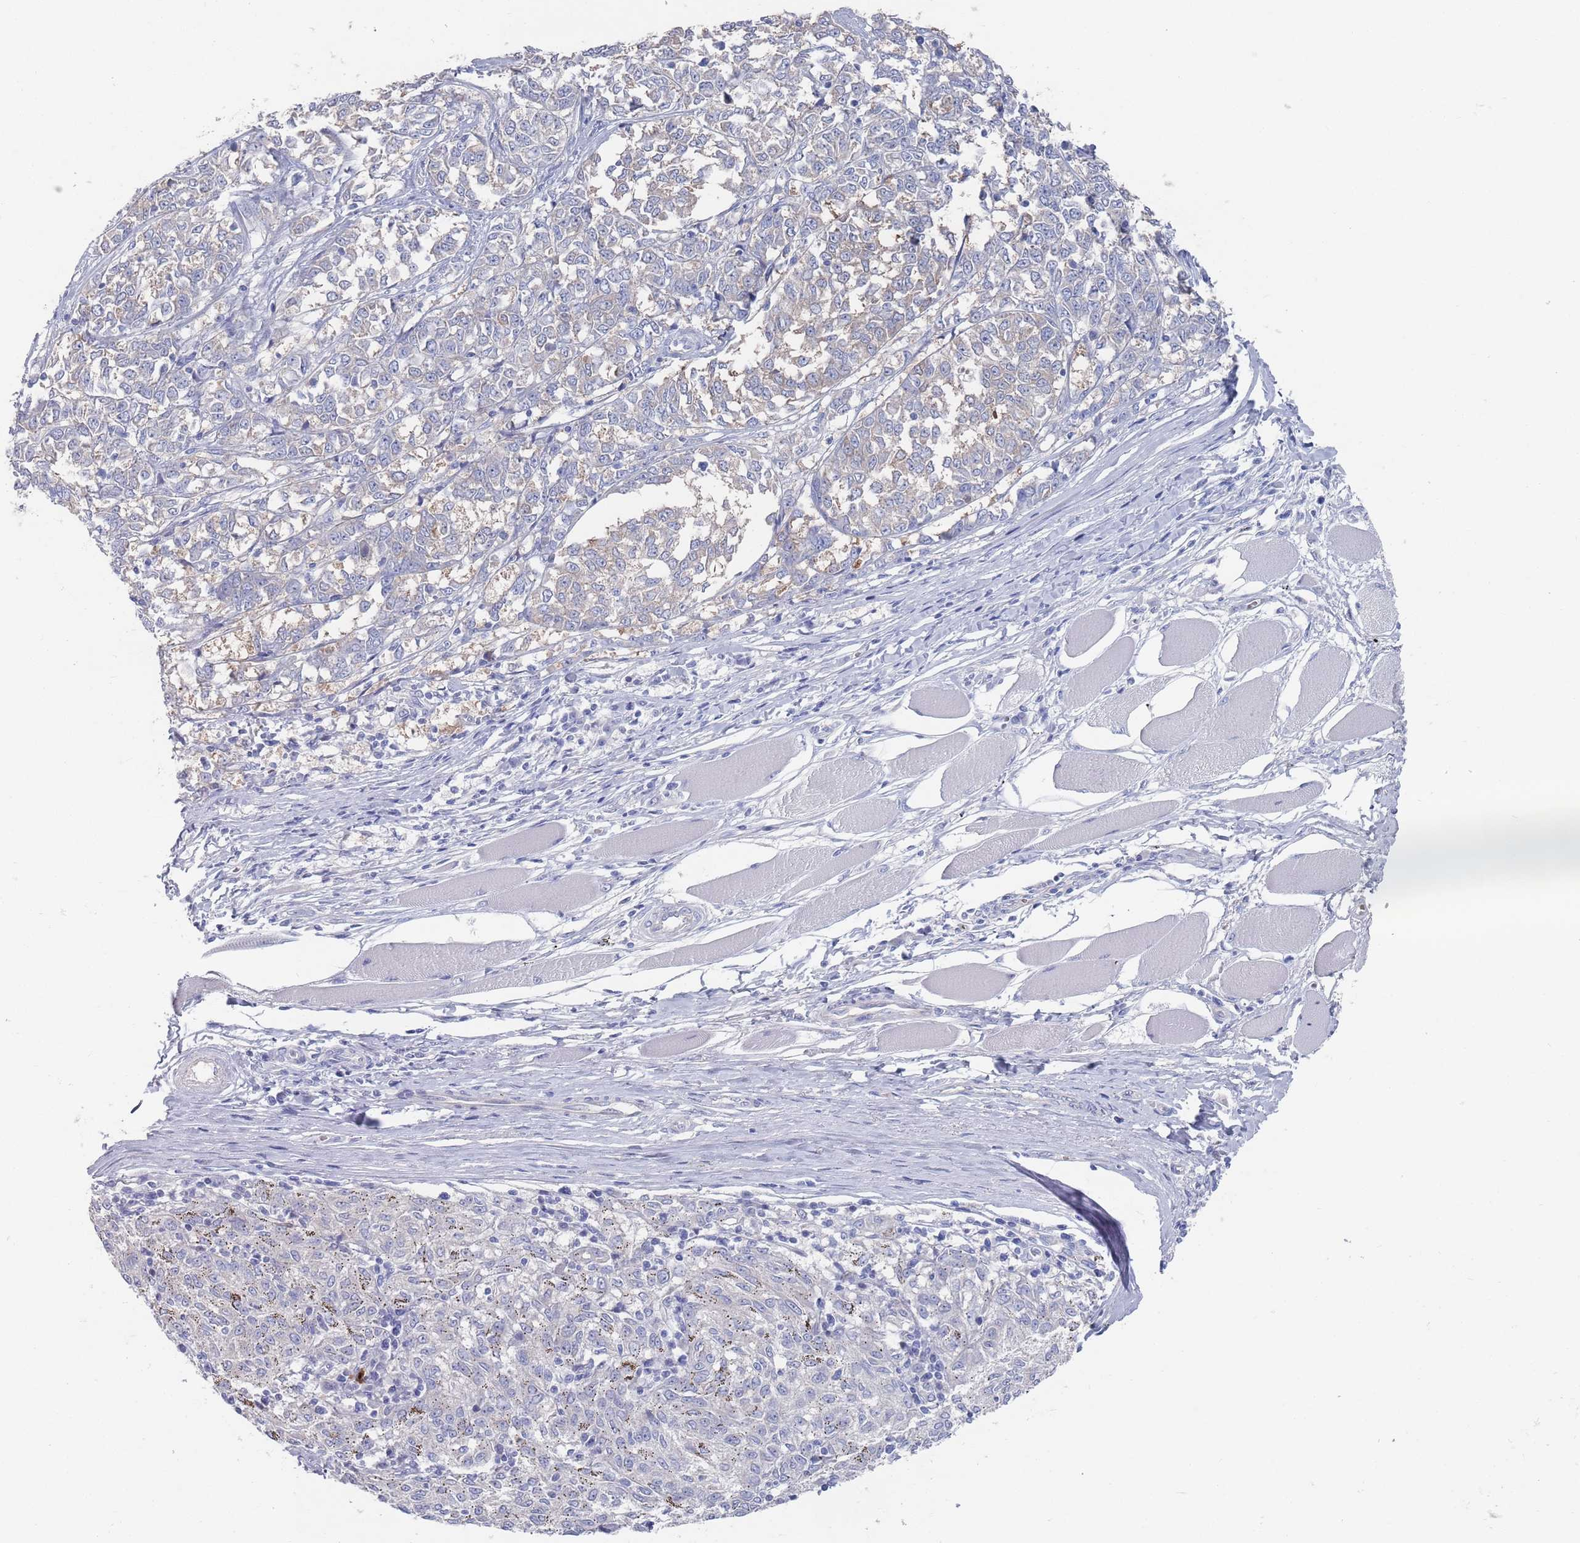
{"staining": {"intensity": "negative", "quantity": "none", "location": "none"}, "tissue": "melanoma", "cell_type": "Tumor cells", "image_type": "cancer", "snomed": [{"axis": "morphology", "description": "Malignant melanoma, NOS"}, {"axis": "topography", "description": "Skin"}], "caption": "Immunohistochemistry of melanoma shows no expression in tumor cells.", "gene": "TMCO3", "patient": {"sex": "female", "age": 72}}